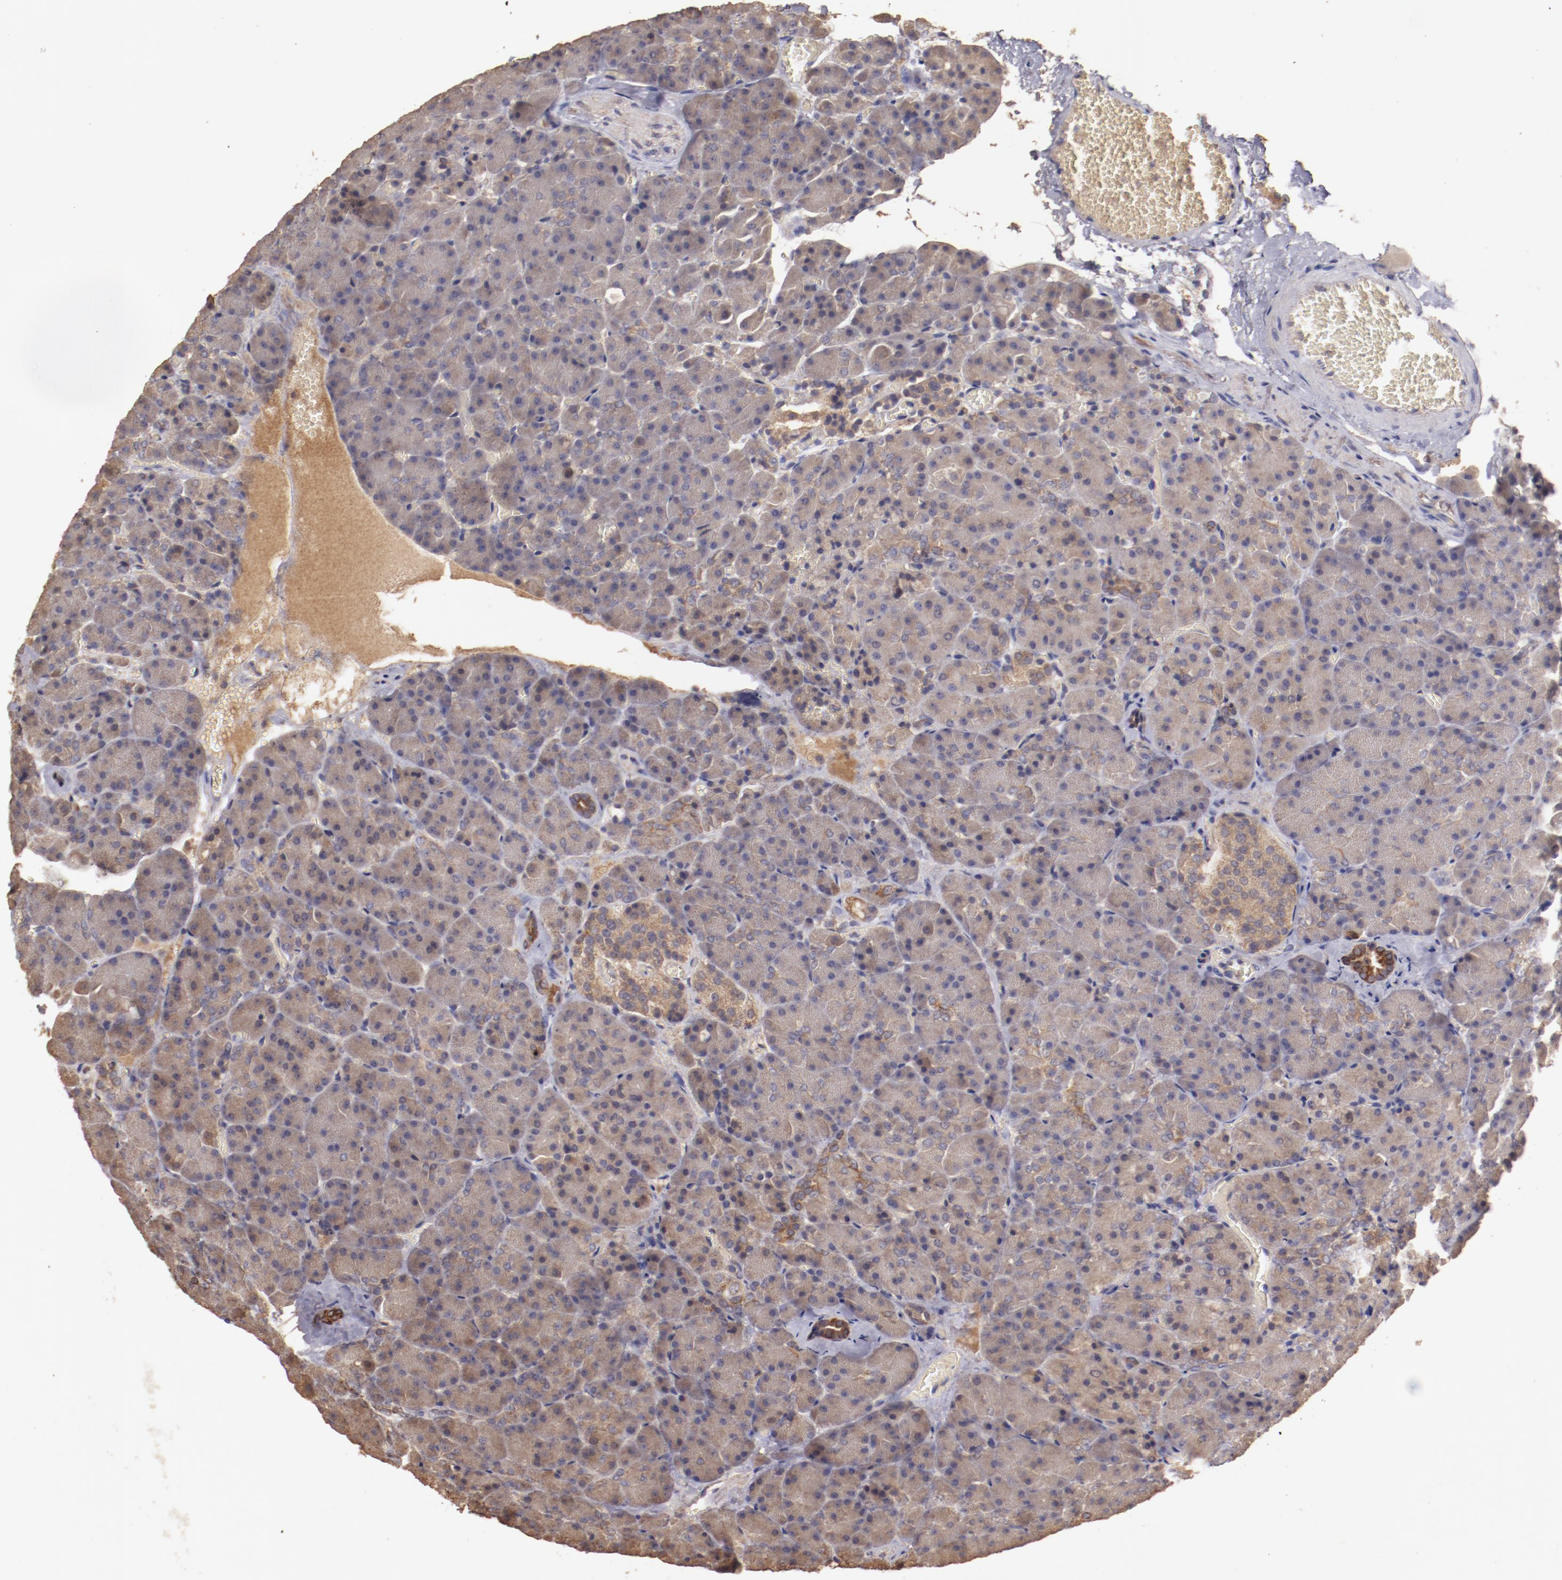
{"staining": {"intensity": "weak", "quantity": ">75%", "location": "cytoplasmic/membranous"}, "tissue": "carcinoid", "cell_type": "Tumor cells", "image_type": "cancer", "snomed": [{"axis": "morphology", "description": "Normal tissue, NOS"}, {"axis": "morphology", "description": "Carcinoid, malignant, NOS"}, {"axis": "topography", "description": "Pancreas"}], "caption": "Tumor cells exhibit weak cytoplasmic/membranous positivity in approximately >75% of cells in carcinoid. The staining was performed using DAB to visualize the protein expression in brown, while the nuclei were stained in blue with hematoxylin (Magnification: 20x).", "gene": "SRRD", "patient": {"sex": "female", "age": 35}}